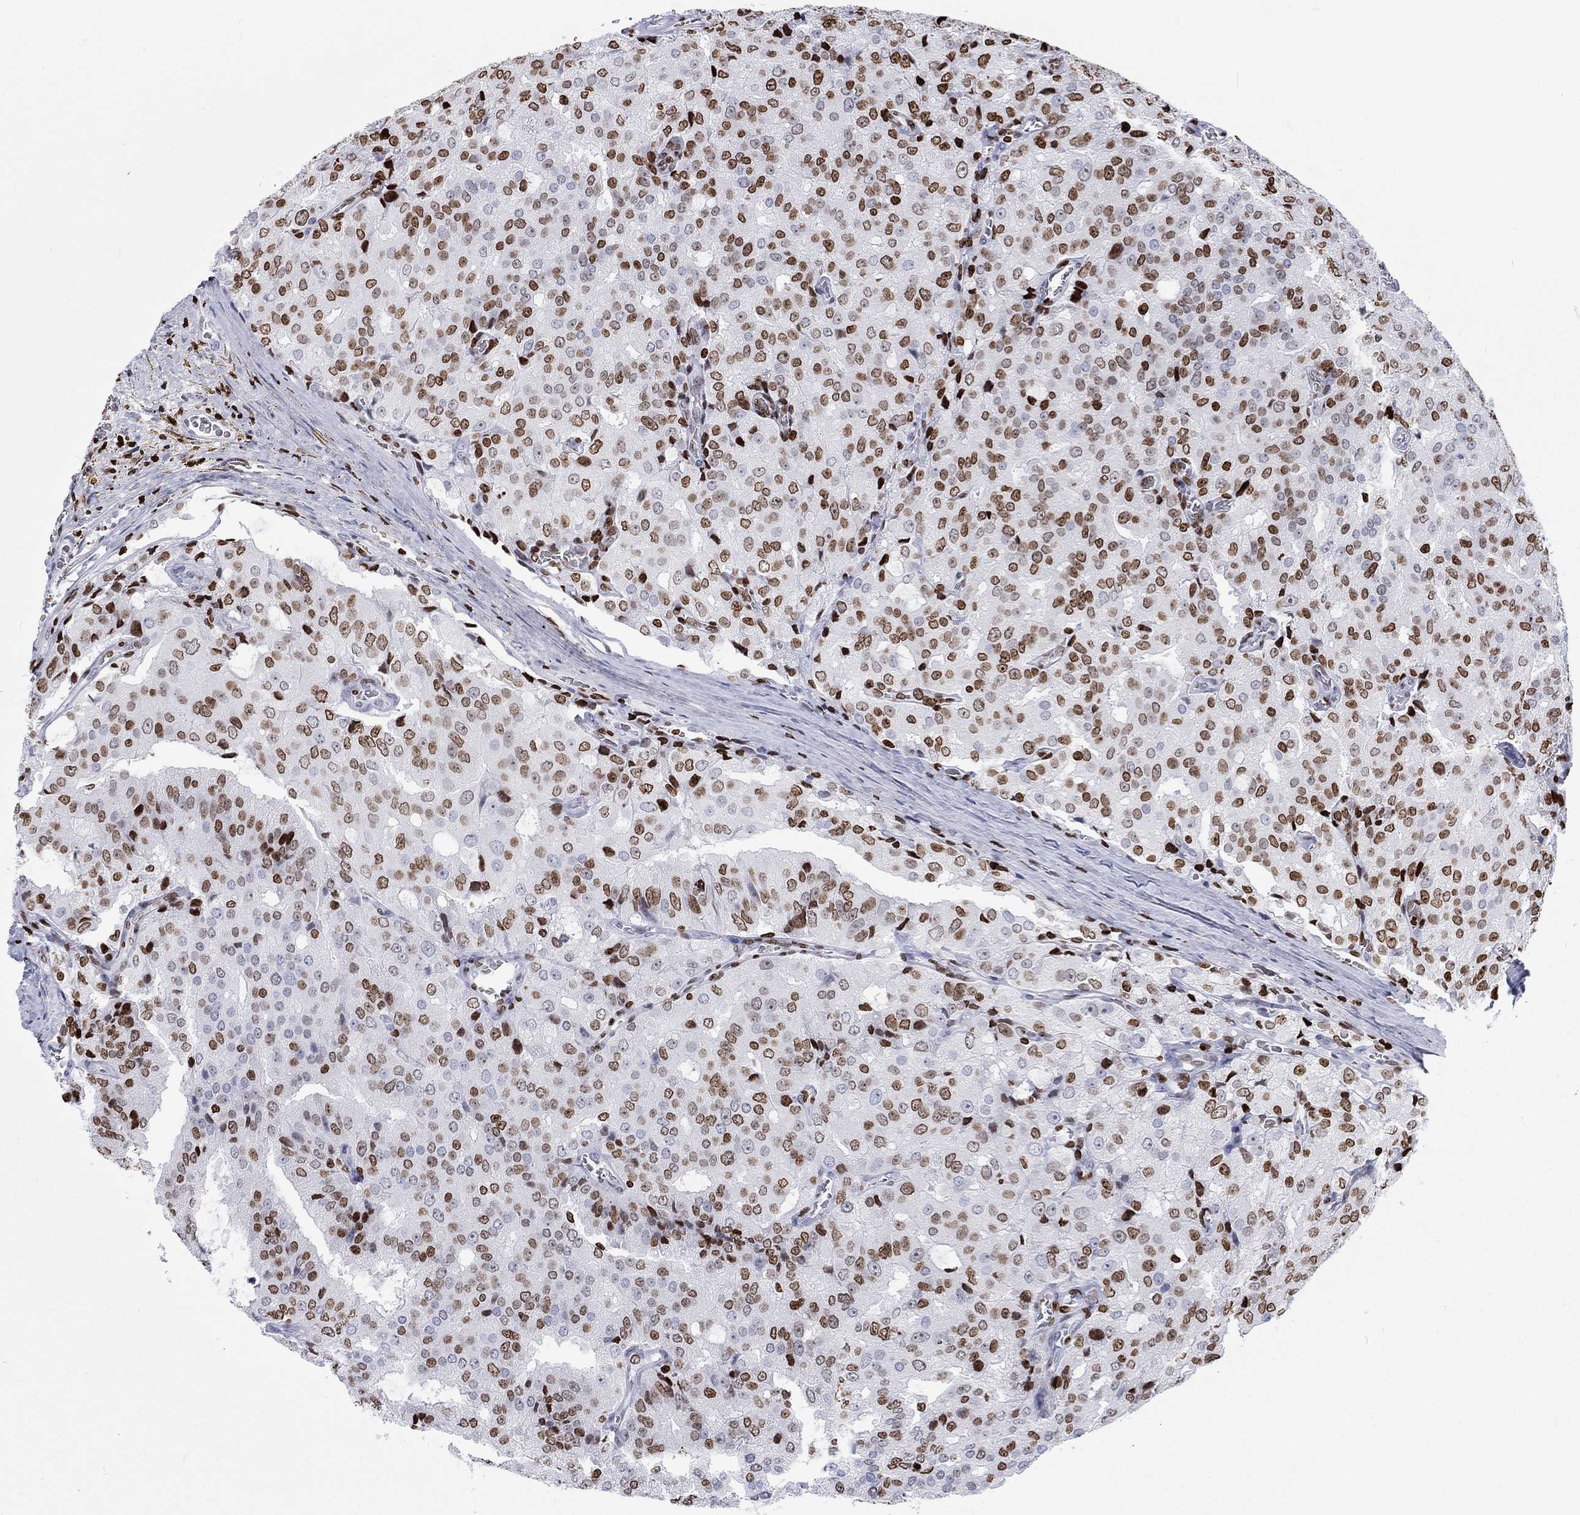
{"staining": {"intensity": "moderate", "quantity": "25%-75%", "location": "nuclear"}, "tissue": "prostate cancer", "cell_type": "Tumor cells", "image_type": "cancer", "snomed": [{"axis": "morphology", "description": "Adenocarcinoma, NOS"}, {"axis": "topography", "description": "Prostate and seminal vesicle, NOS"}, {"axis": "topography", "description": "Prostate"}], "caption": "Prostate cancer (adenocarcinoma) was stained to show a protein in brown. There is medium levels of moderate nuclear positivity in approximately 25%-75% of tumor cells.", "gene": "H1-5", "patient": {"sex": "male", "age": 67}}